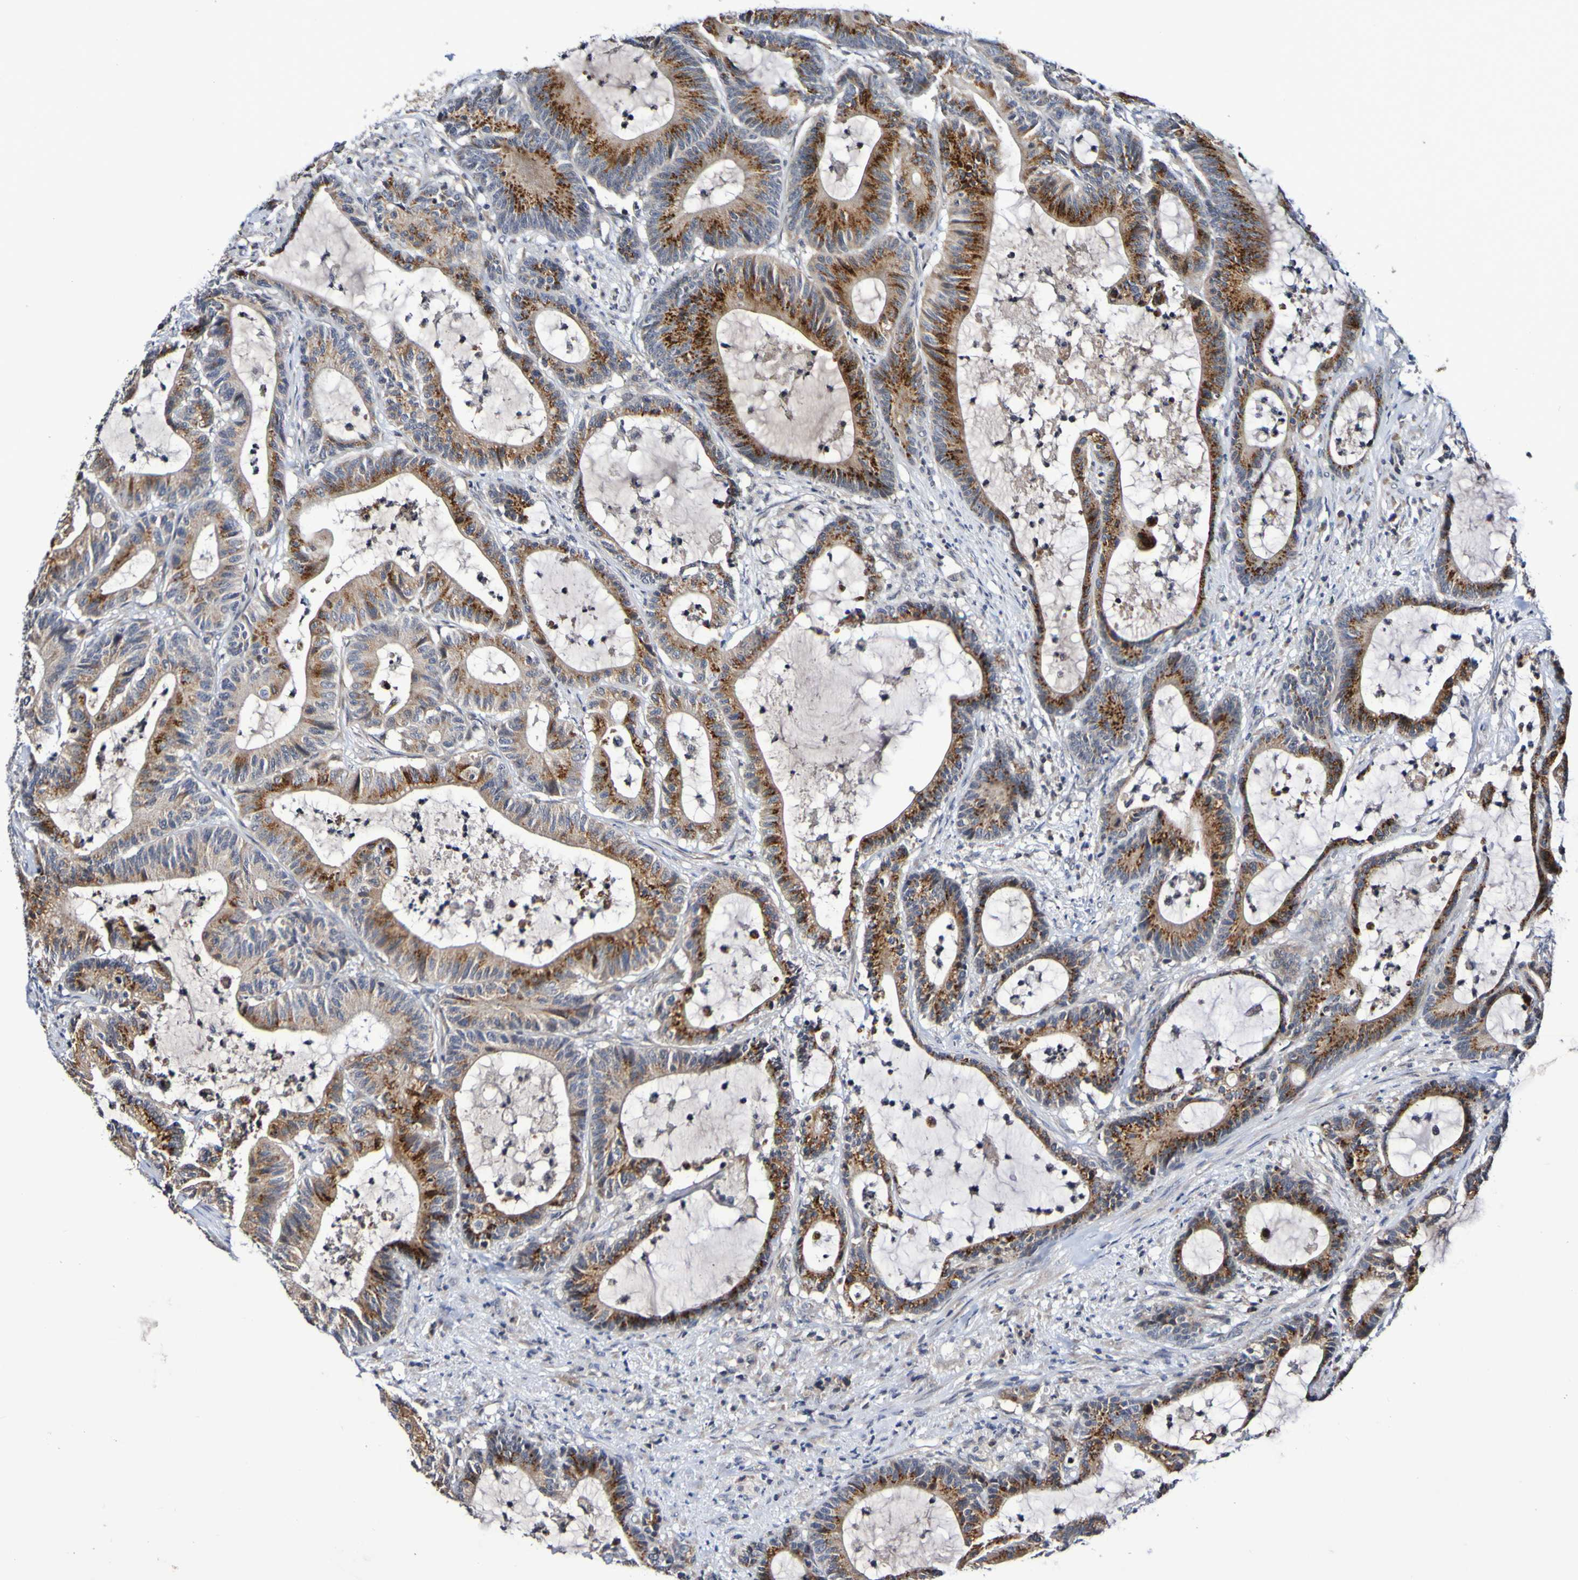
{"staining": {"intensity": "strong", "quantity": "25%-75%", "location": "cytoplasmic/membranous"}, "tissue": "colorectal cancer", "cell_type": "Tumor cells", "image_type": "cancer", "snomed": [{"axis": "morphology", "description": "Adenocarcinoma, NOS"}, {"axis": "topography", "description": "Colon"}], "caption": "Strong cytoplasmic/membranous protein staining is appreciated in approximately 25%-75% of tumor cells in adenocarcinoma (colorectal).", "gene": "PTP4A2", "patient": {"sex": "female", "age": 84}}